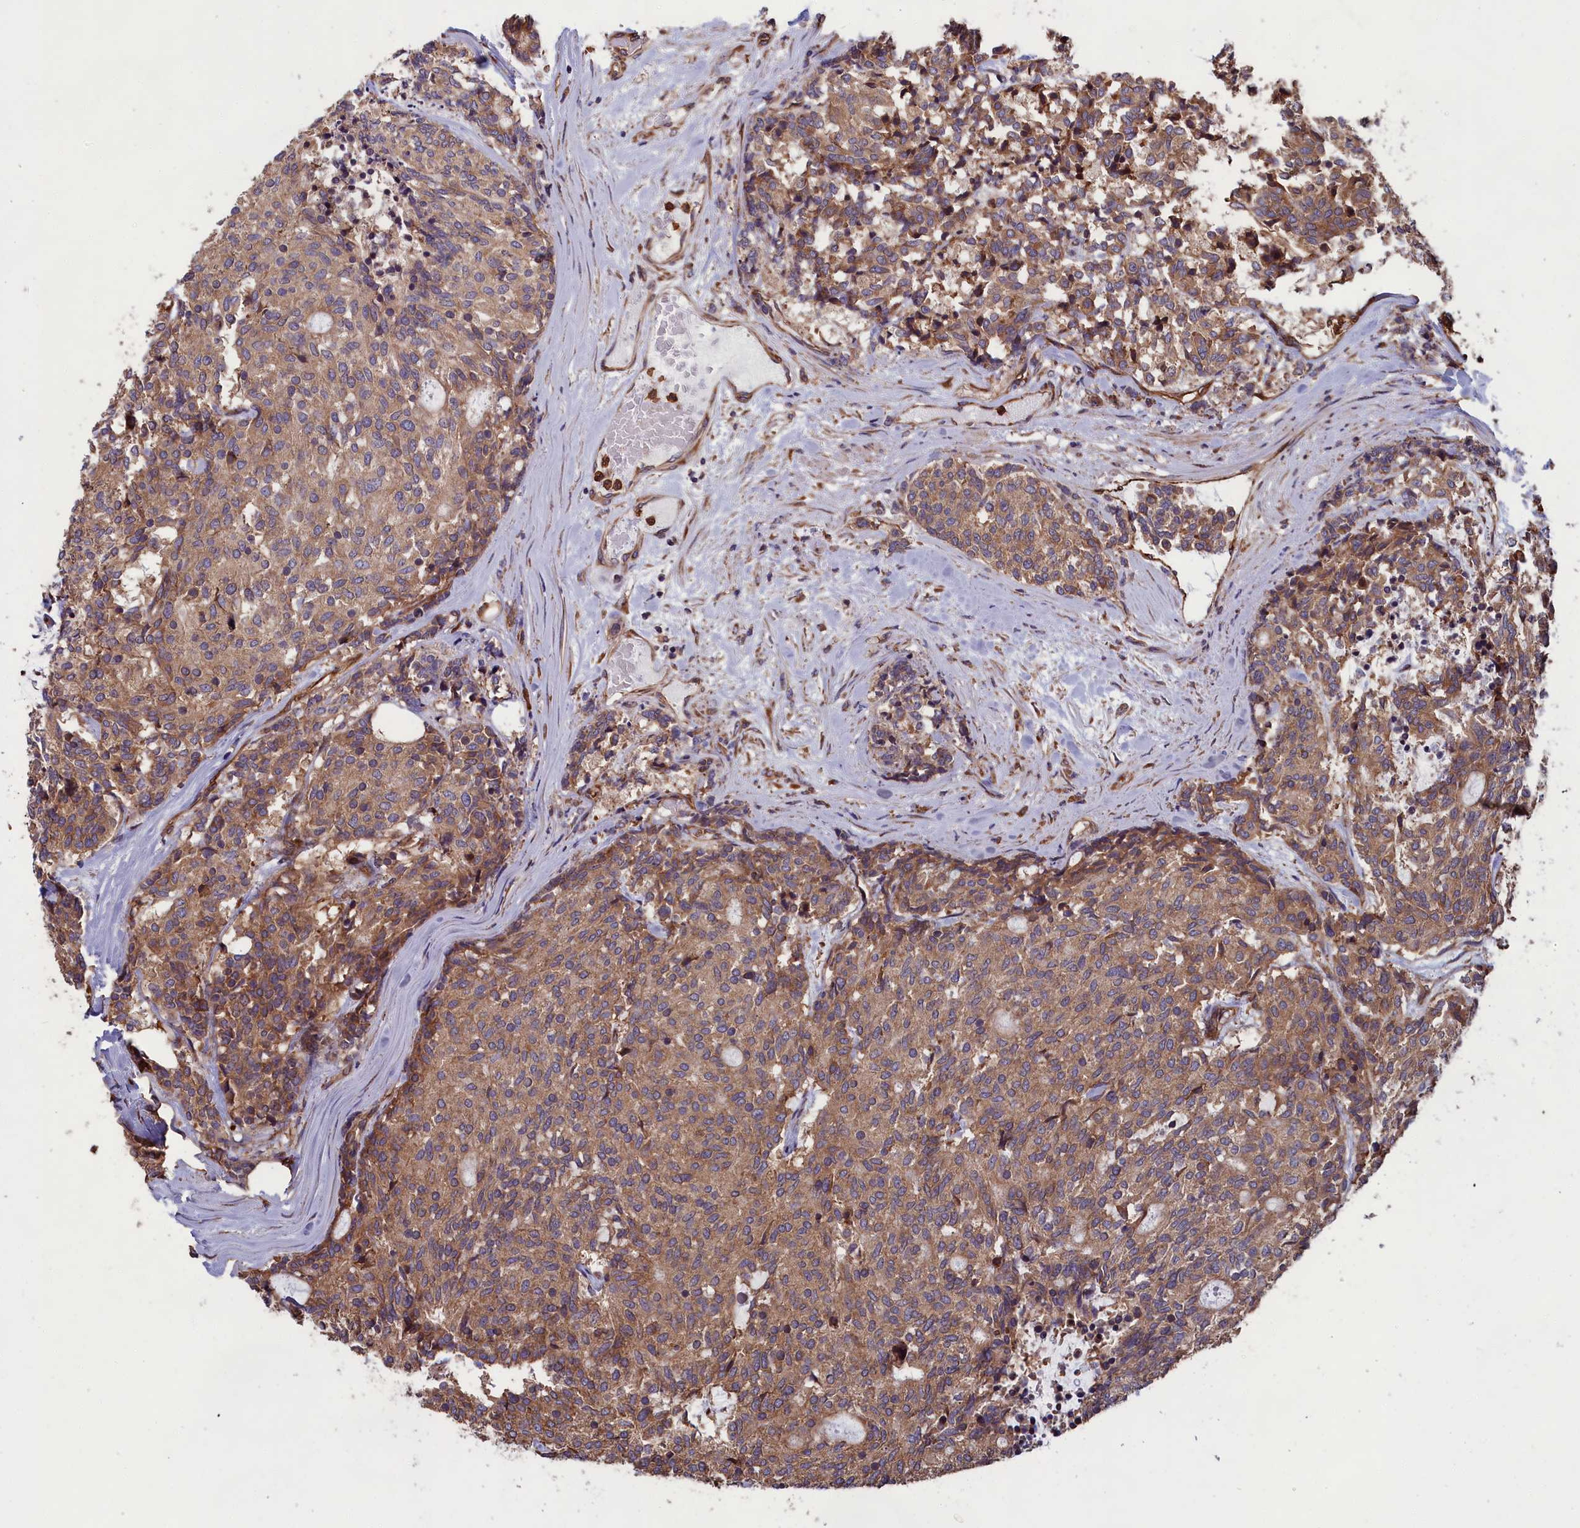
{"staining": {"intensity": "moderate", "quantity": ">75%", "location": "cytoplasmic/membranous"}, "tissue": "carcinoid", "cell_type": "Tumor cells", "image_type": "cancer", "snomed": [{"axis": "morphology", "description": "Carcinoid, malignant, NOS"}, {"axis": "topography", "description": "Pancreas"}], "caption": "Malignant carcinoid stained with immunohistochemistry exhibits moderate cytoplasmic/membranous expression in about >75% of tumor cells. The staining was performed using DAB, with brown indicating positive protein expression. Nuclei are stained blue with hematoxylin.", "gene": "CCDC124", "patient": {"sex": "female", "age": 54}}